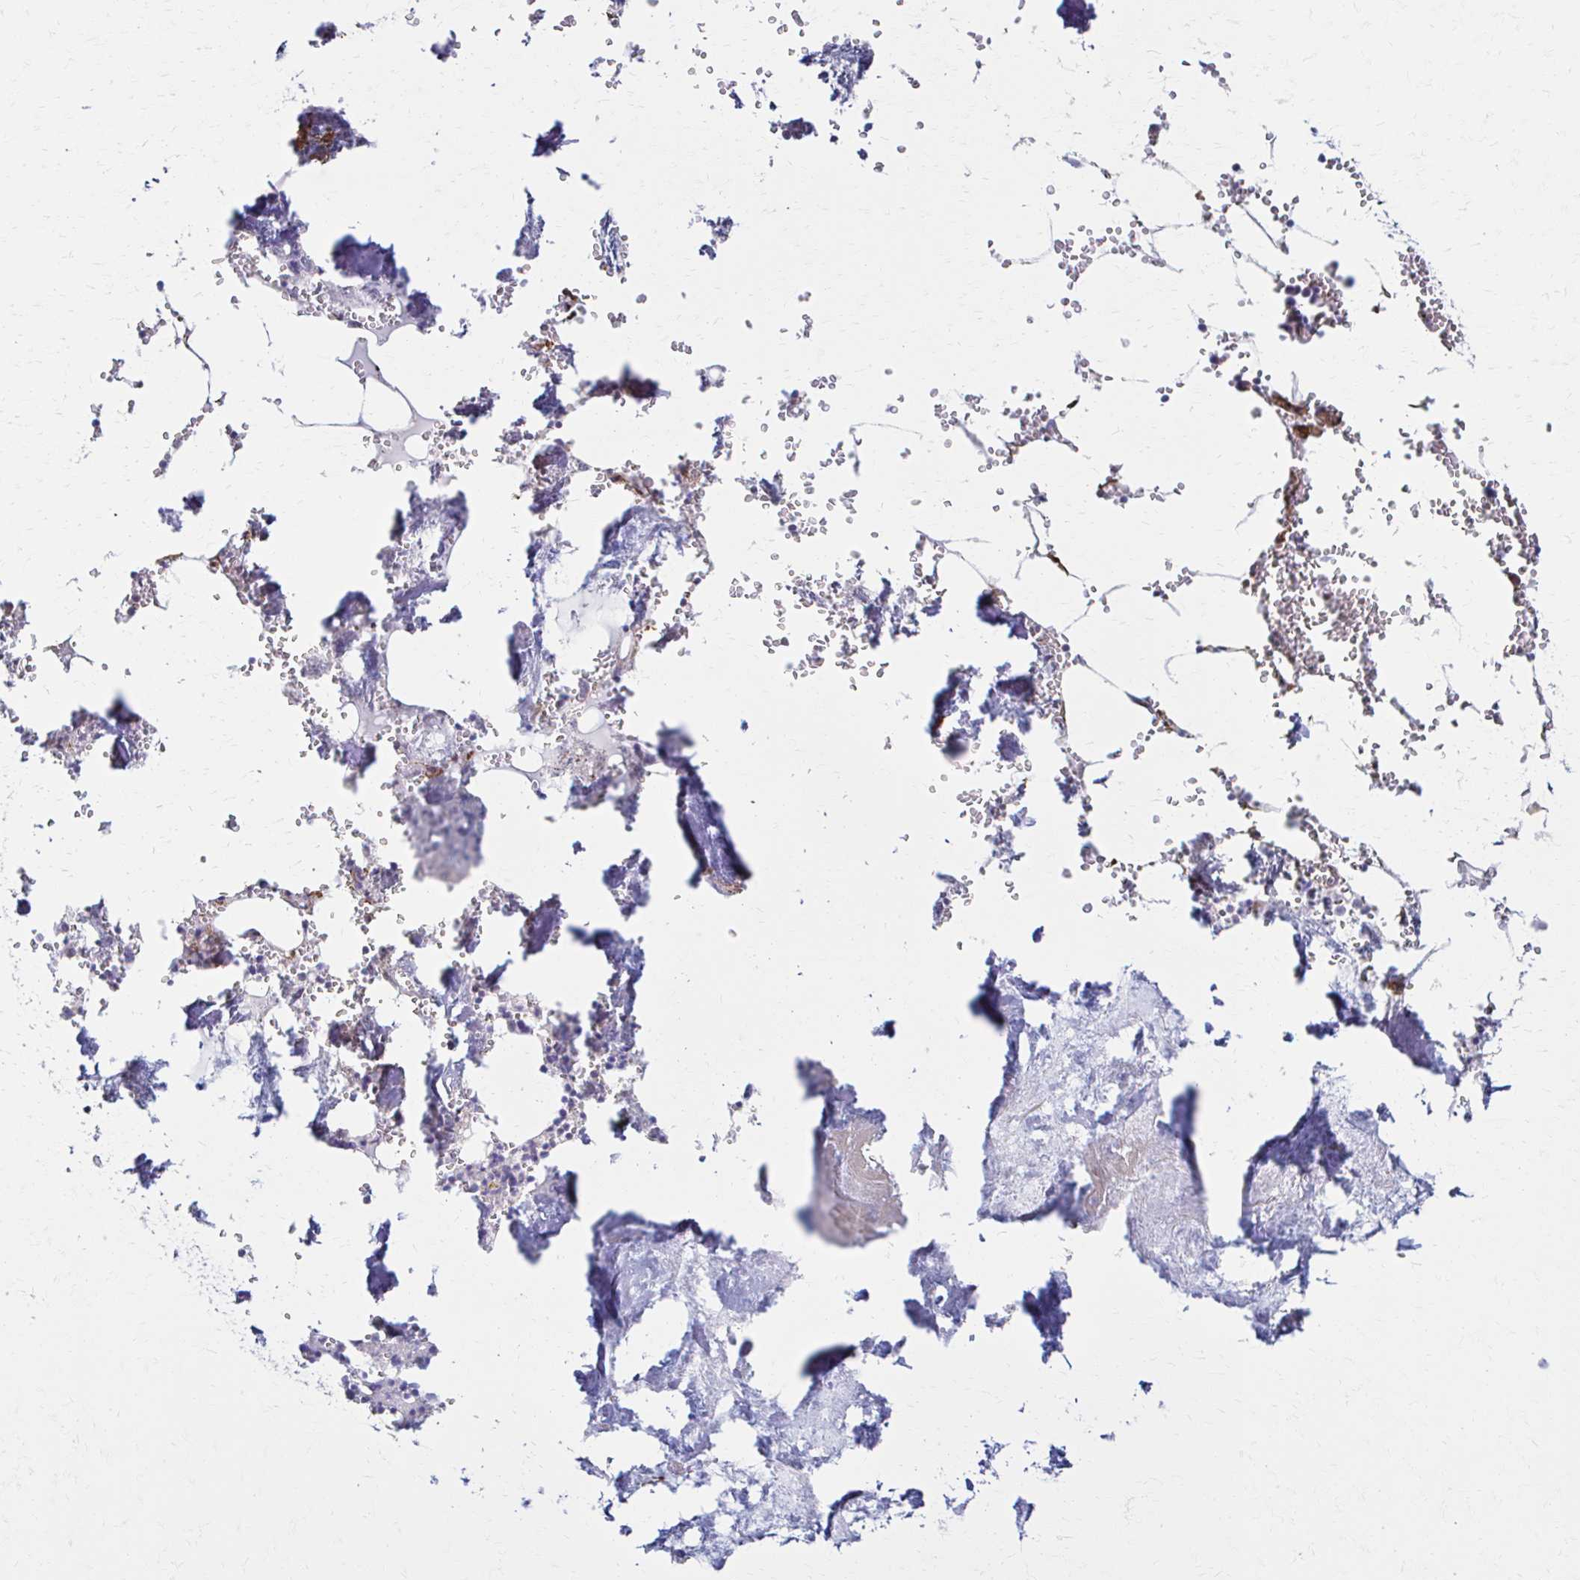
{"staining": {"intensity": "moderate", "quantity": "<25%", "location": "cytoplasmic/membranous"}, "tissue": "bone marrow", "cell_type": "Hematopoietic cells", "image_type": "normal", "snomed": [{"axis": "morphology", "description": "Normal tissue, NOS"}, {"axis": "topography", "description": "Bone marrow"}], "caption": "High-power microscopy captured an immunohistochemistry (IHC) photomicrograph of benign bone marrow, revealing moderate cytoplasmic/membranous staining in about <25% of hematopoietic cells. The staining was performed using DAB (3,3'-diaminobenzidine), with brown indicating positive protein expression. Nuclei are stained blue with hematoxylin.", "gene": "TIMMDC1", "patient": {"sex": "male", "age": 54}}